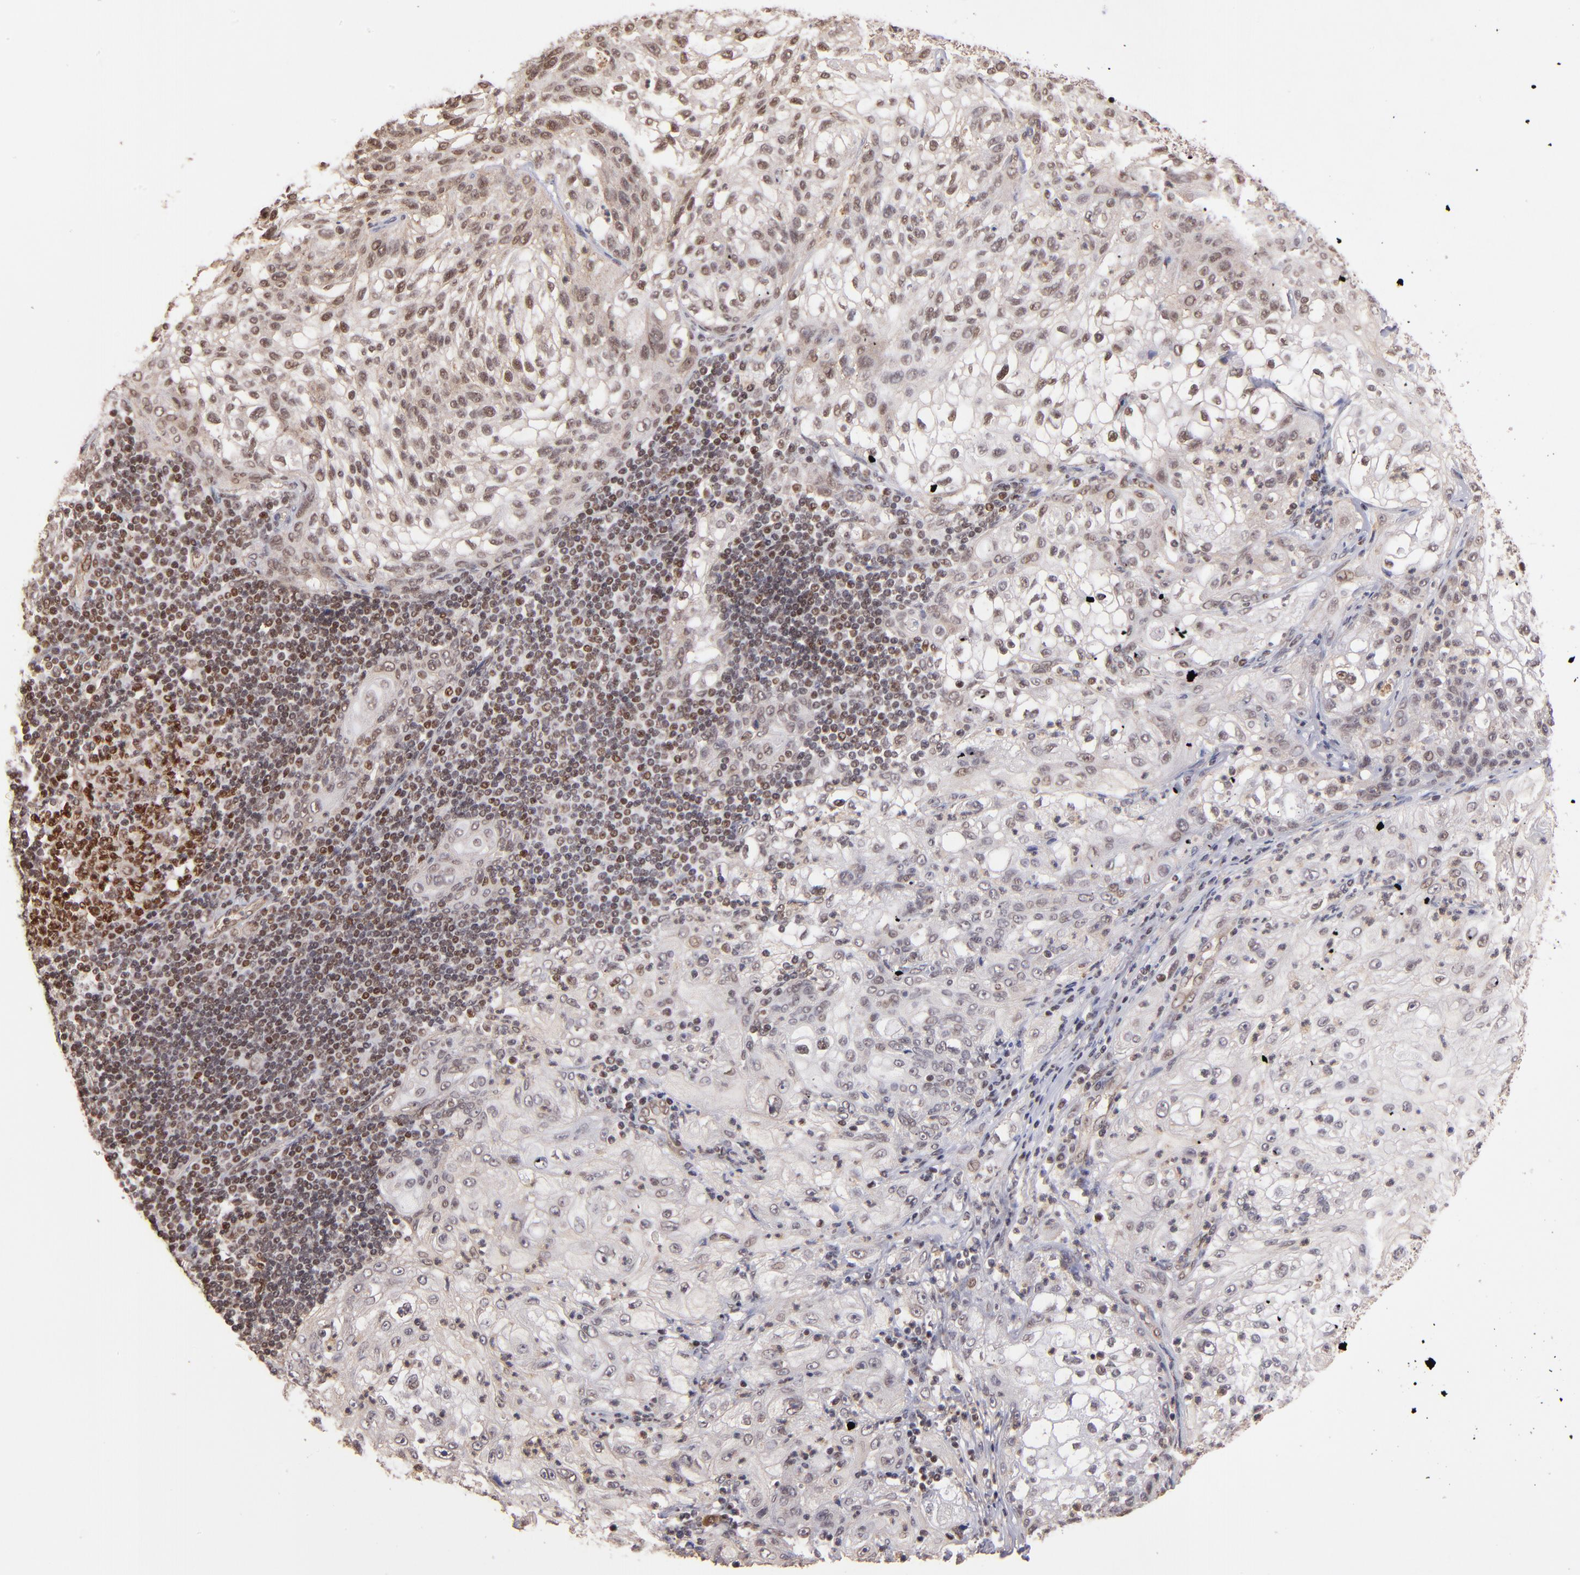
{"staining": {"intensity": "weak", "quantity": "25%-75%", "location": "nuclear"}, "tissue": "lung cancer", "cell_type": "Tumor cells", "image_type": "cancer", "snomed": [{"axis": "morphology", "description": "Inflammation, NOS"}, {"axis": "morphology", "description": "Squamous cell carcinoma, NOS"}, {"axis": "topography", "description": "Lymph node"}, {"axis": "topography", "description": "Soft tissue"}, {"axis": "topography", "description": "Lung"}], "caption": "Protein staining by immunohistochemistry (IHC) displays weak nuclear positivity in about 25%-75% of tumor cells in lung cancer.", "gene": "TERF2", "patient": {"sex": "male", "age": 66}}